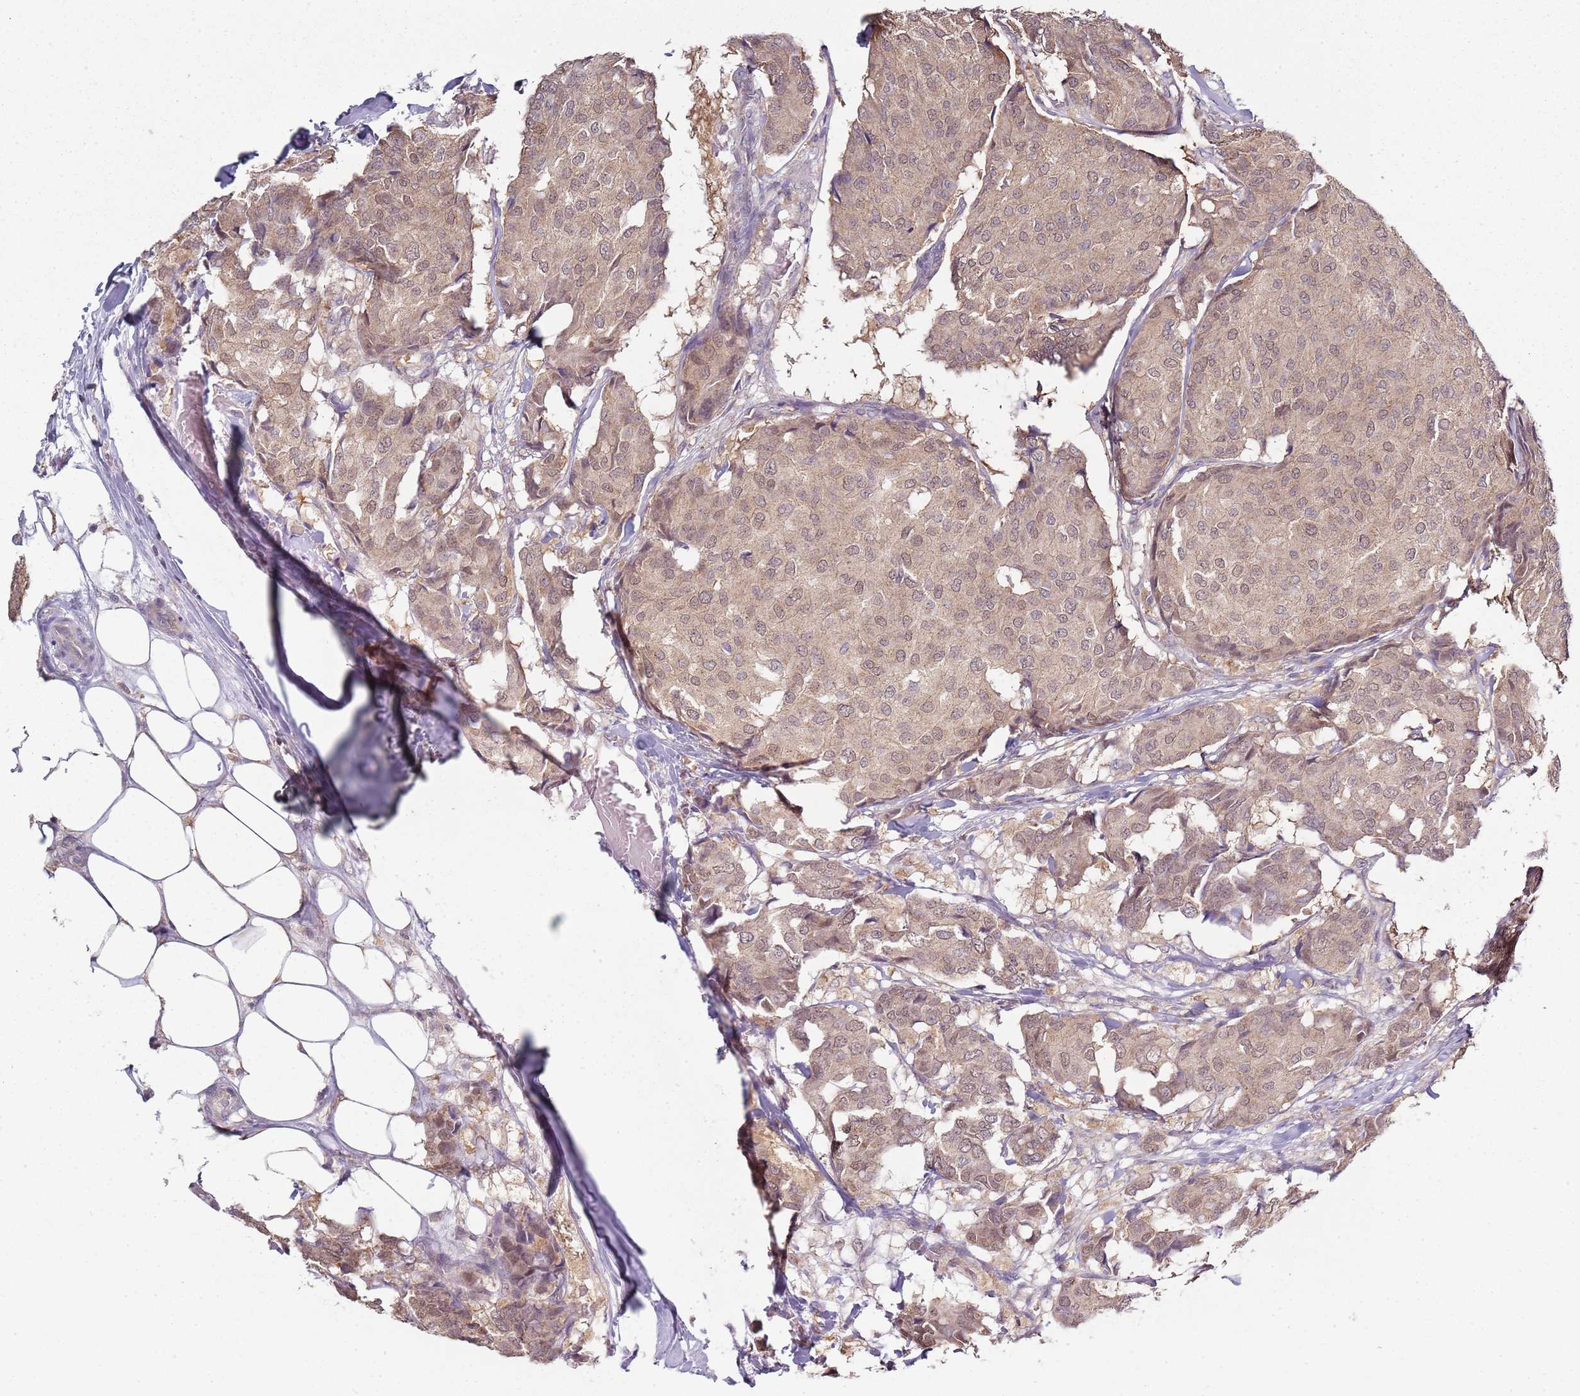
{"staining": {"intensity": "weak", "quantity": ">75%", "location": "cytoplasmic/membranous,nuclear"}, "tissue": "breast cancer", "cell_type": "Tumor cells", "image_type": "cancer", "snomed": [{"axis": "morphology", "description": "Duct carcinoma"}, {"axis": "topography", "description": "Breast"}], "caption": "This is a photomicrograph of immunohistochemistry (IHC) staining of breast cancer (infiltrating ductal carcinoma), which shows weak expression in the cytoplasmic/membranous and nuclear of tumor cells.", "gene": "SMARCAL1", "patient": {"sex": "female", "age": 75}}